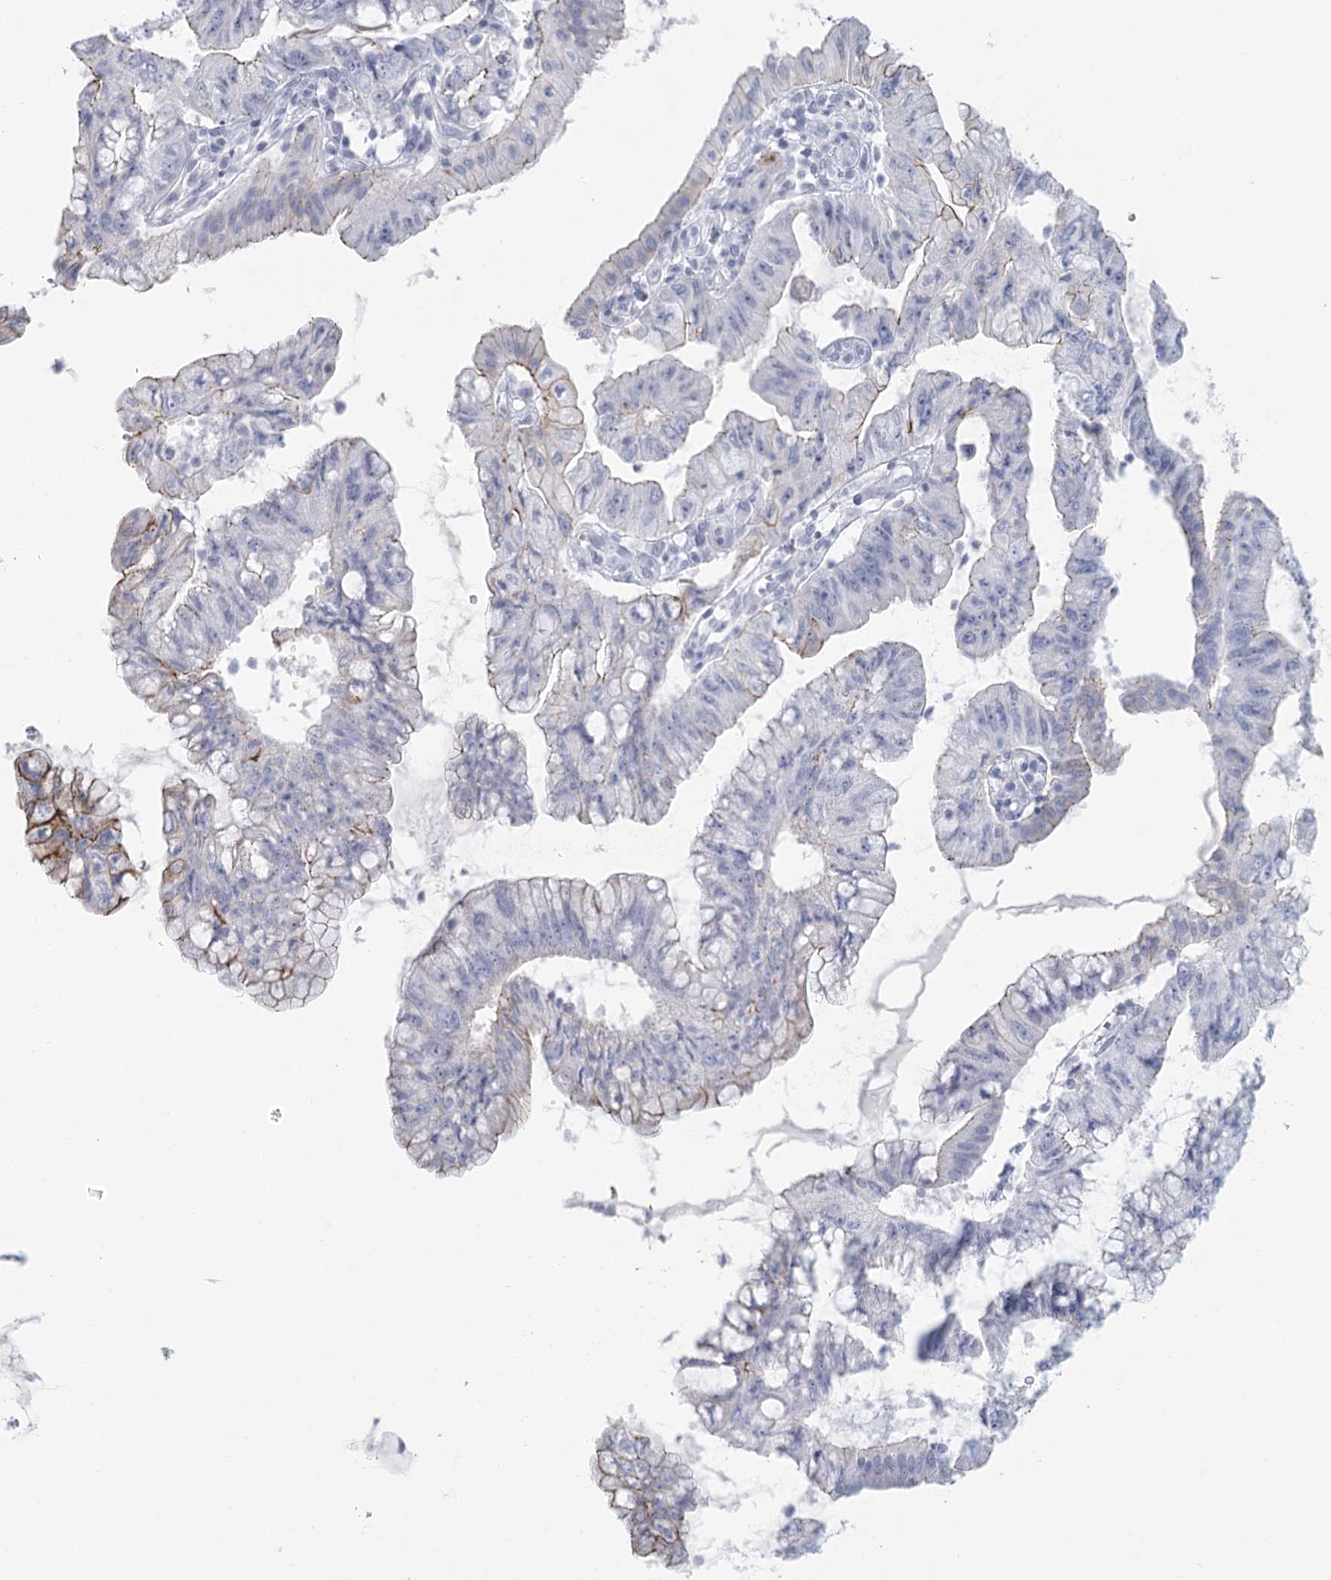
{"staining": {"intensity": "weak", "quantity": "<25%", "location": "cytoplasmic/membranous"}, "tissue": "pancreatic cancer", "cell_type": "Tumor cells", "image_type": "cancer", "snomed": [{"axis": "morphology", "description": "Adenocarcinoma, NOS"}, {"axis": "topography", "description": "Pancreas"}], "caption": "There is no significant staining in tumor cells of pancreatic cancer. (DAB IHC with hematoxylin counter stain).", "gene": "WNT8B", "patient": {"sex": "female", "age": 73}}